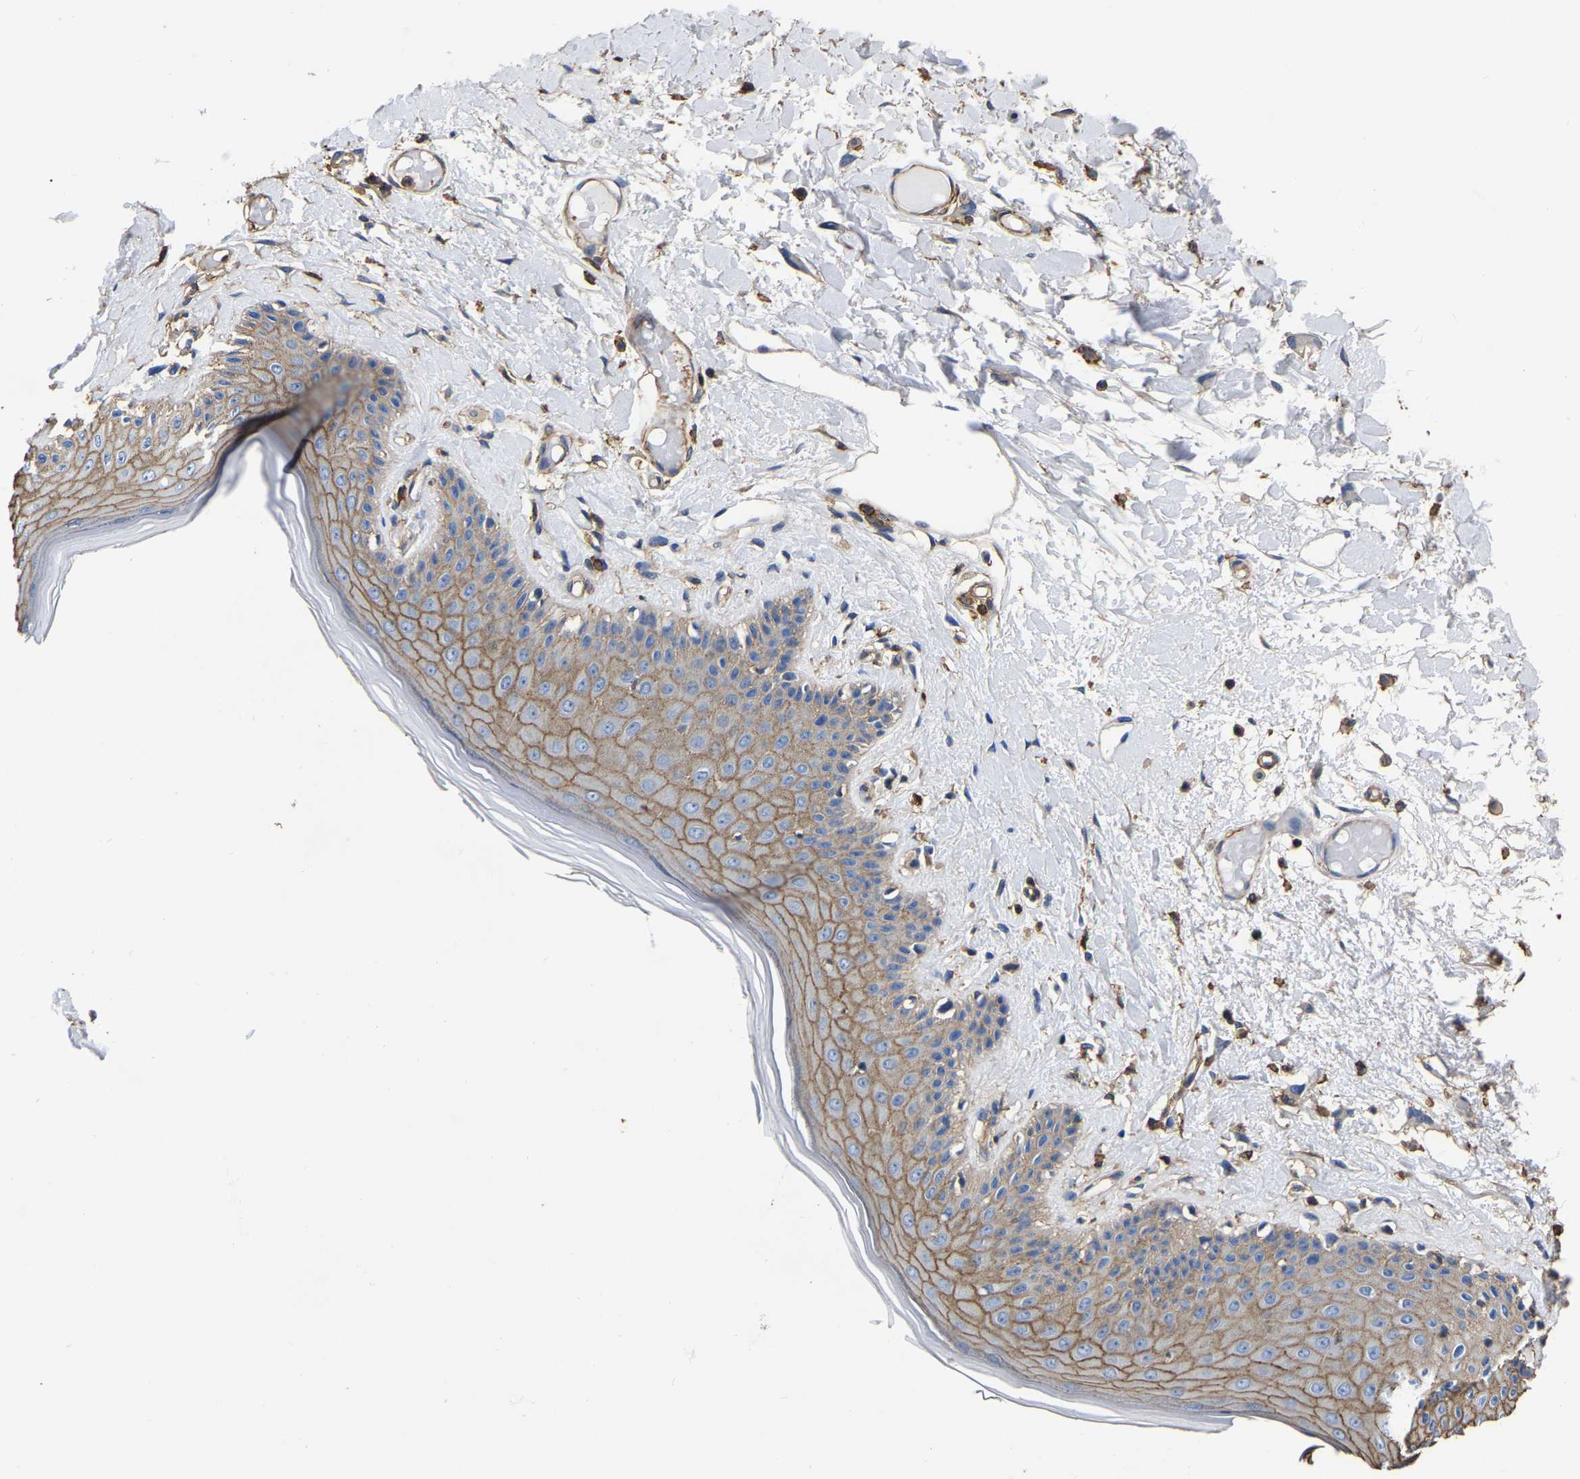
{"staining": {"intensity": "moderate", "quantity": "25%-75%", "location": "cytoplasmic/membranous"}, "tissue": "skin", "cell_type": "Epidermal cells", "image_type": "normal", "snomed": [{"axis": "morphology", "description": "Normal tissue, NOS"}, {"axis": "topography", "description": "Vulva"}], "caption": "IHC (DAB (3,3'-diaminobenzidine)) staining of normal human skin demonstrates moderate cytoplasmic/membranous protein expression in about 25%-75% of epidermal cells.", "gene": "ARMT1", "patient": {"sex": "female", "age": 73}}